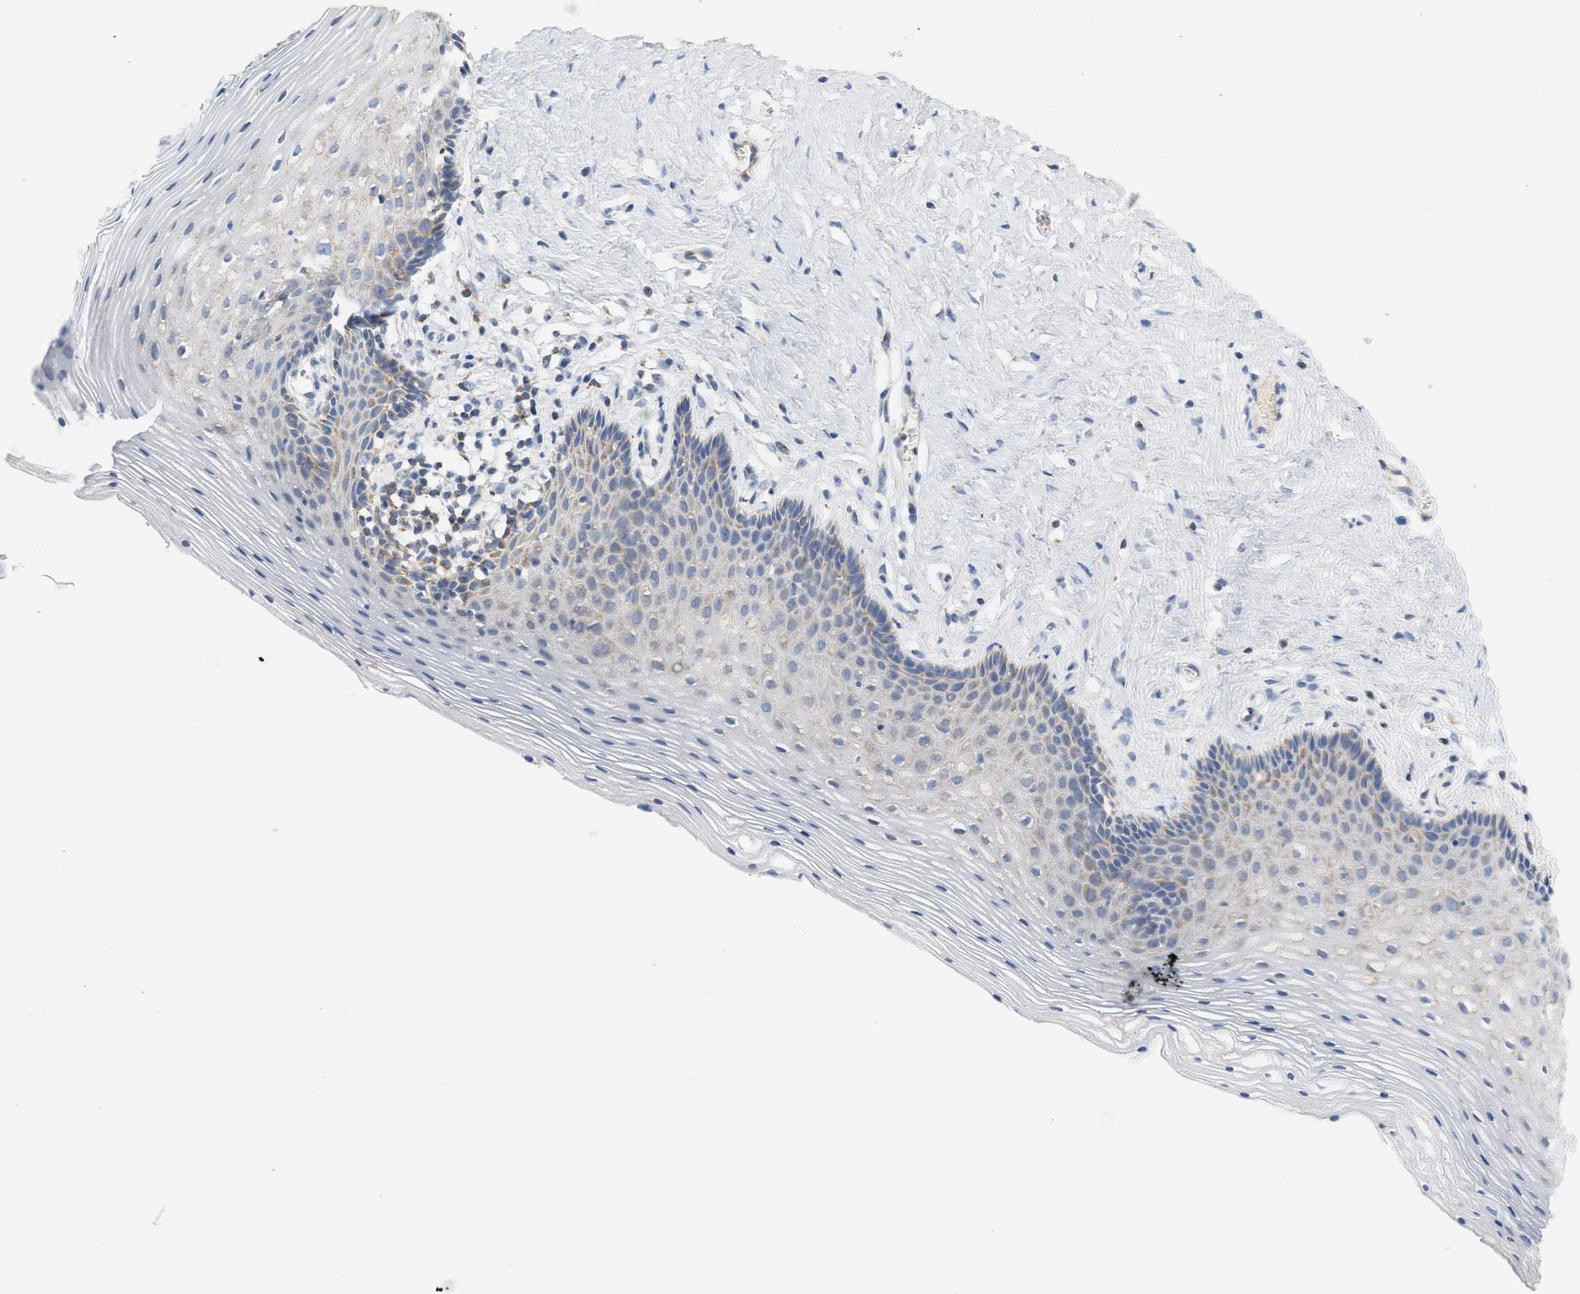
{"staining": {"intensity": "negative", "quantity": "none", "location": "none"}, "tissue": "vagina", "cell_type": "Squamous epithelial cells", "image_type": "normal", "snomed": [{"axis": "morphology", "description": "Normal tissue, NOS"}, {"axis": "topography", "description": "Vagina"}], "caption": "There is no significant positivity in squamous epithelial cells of vagina.", "gene": "GRPEL2", "patient": {"sex": "female", "age": 32}}